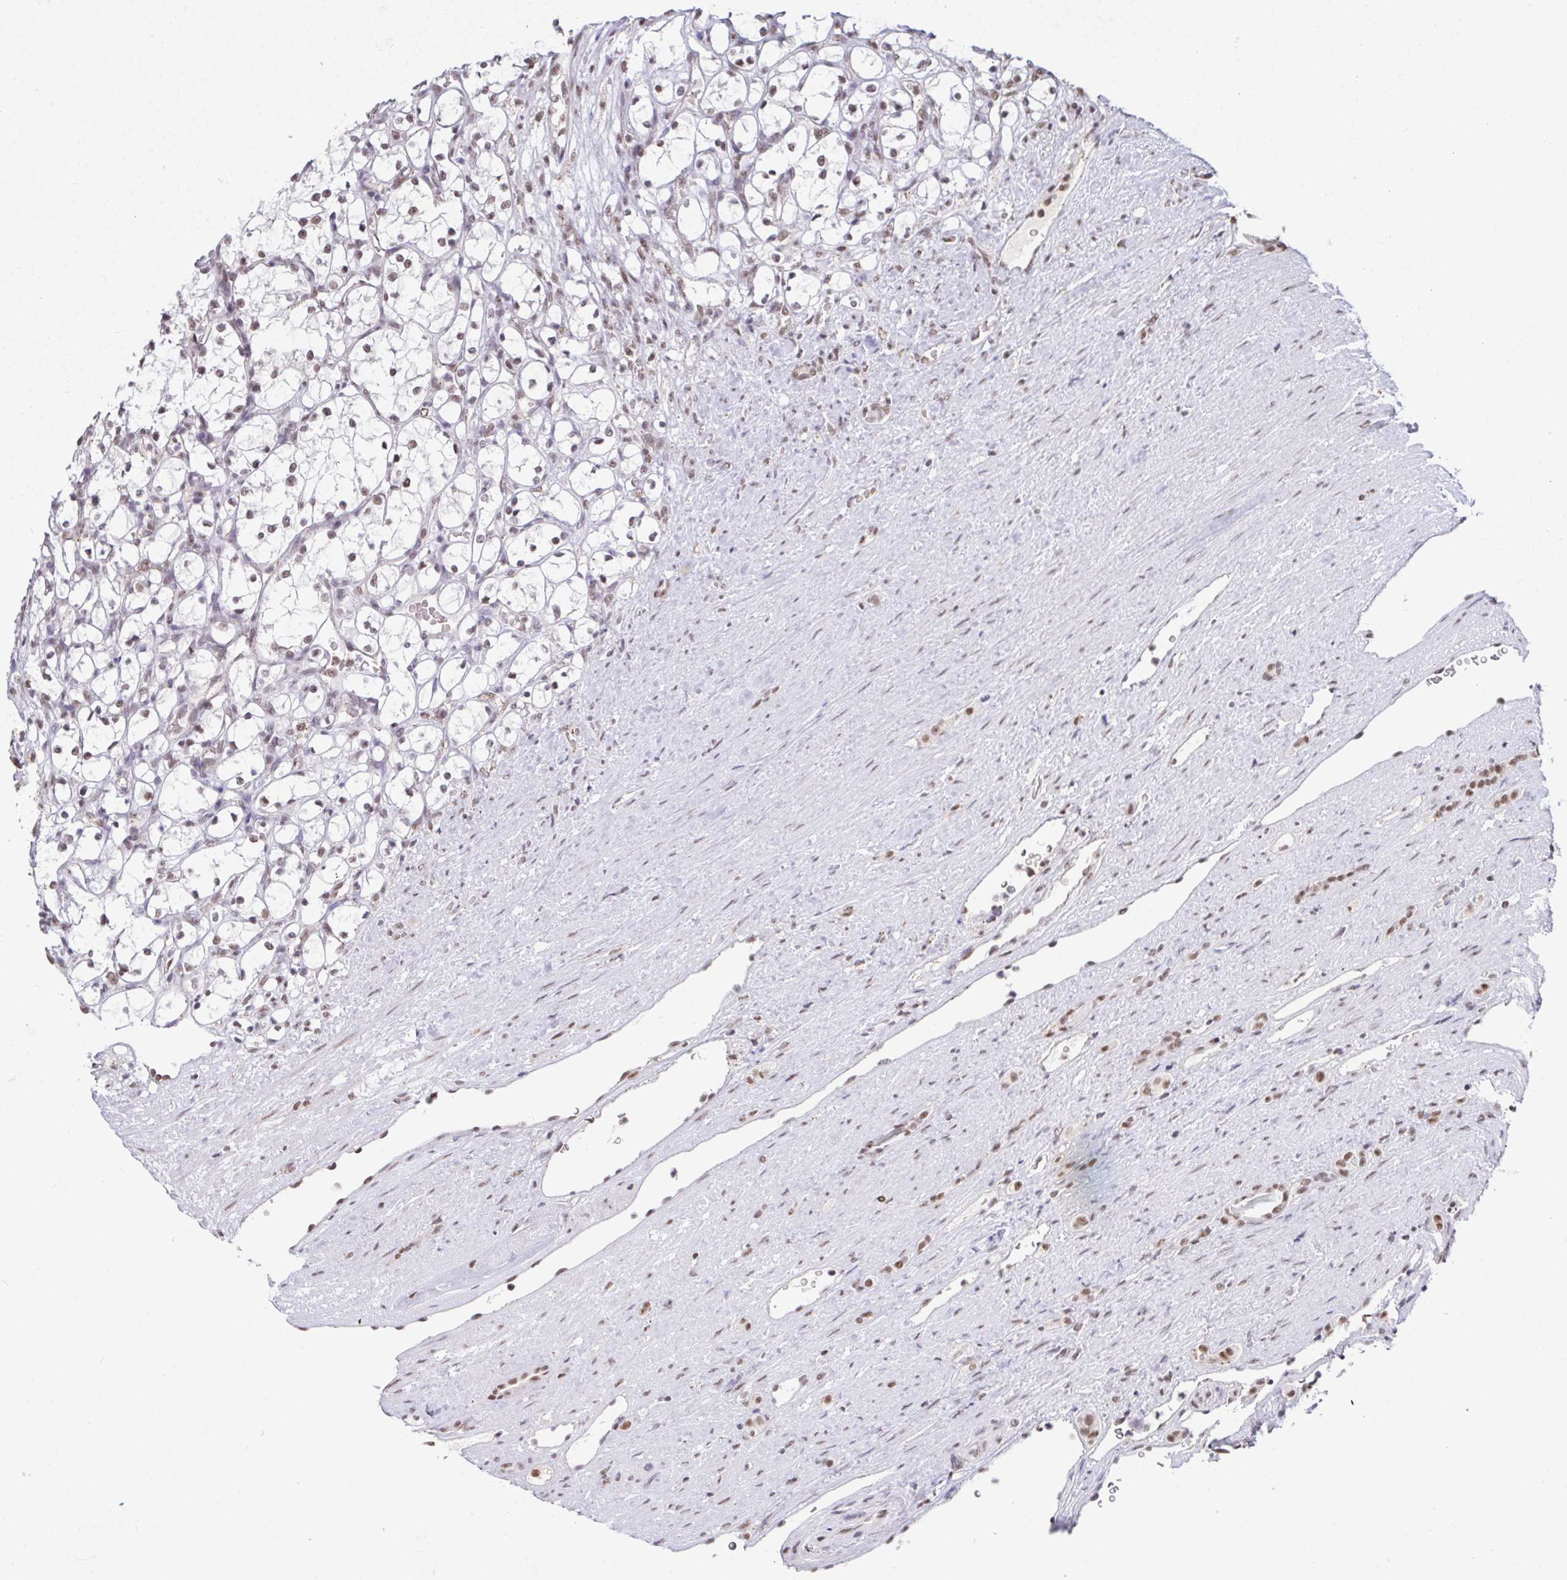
{"staining": {"intensity": "weak", "quantity": ">75%", "location": "nuclear"}, "tissue": "renal cancer", "cell_type": "Tumor cells", "image_type": "cancer", "snomed": [{"axis": "morphology", "description": "Adenocarcinoma, NOS"}, {"axis": "topography", "description": "Kidney"}], "caption": "Renal cancer was stained to show a protein in brown. There is low levels of weak nuclear expression in about >75% of tumor cells.", "gene": "PUF60", "patient": {"sex": "female", "age": 69}}